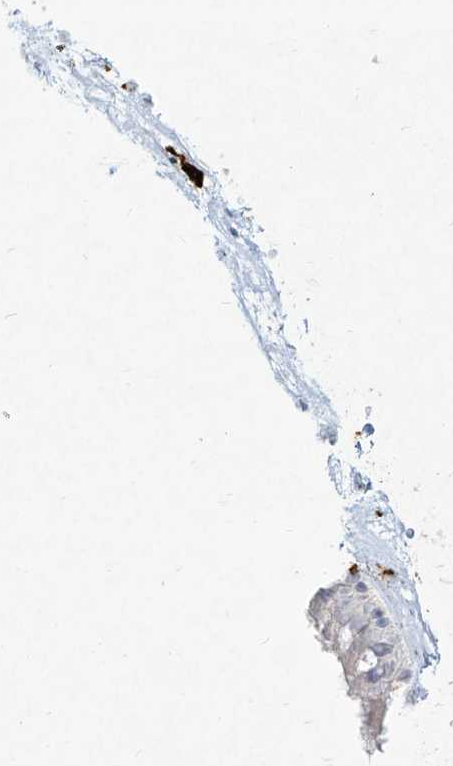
{"staining": {"intensity": "negative", "quantity": "none", "location": "none"}, "tissue": "nasopharynx", "cell_type": "Respiratory epithelial cells", "image_type": "normal", "snomed": [{"axis": "morphology", "description": "Normal tissue, NOS"}, {"axis": "topography", "description": "Nasopharynx"}], "caption": "There is no significant expression in respiratory epithelial cells of nasopharynx. The staining was performed using DAB (3,3'-diaminobenzidine) to visualize the protein expression in brown, while the nuclei were stained in blue with hematoxylin (Magnification: 20x).", "gene": "CD209", "patient": {"sex": "male", "age": 64}}